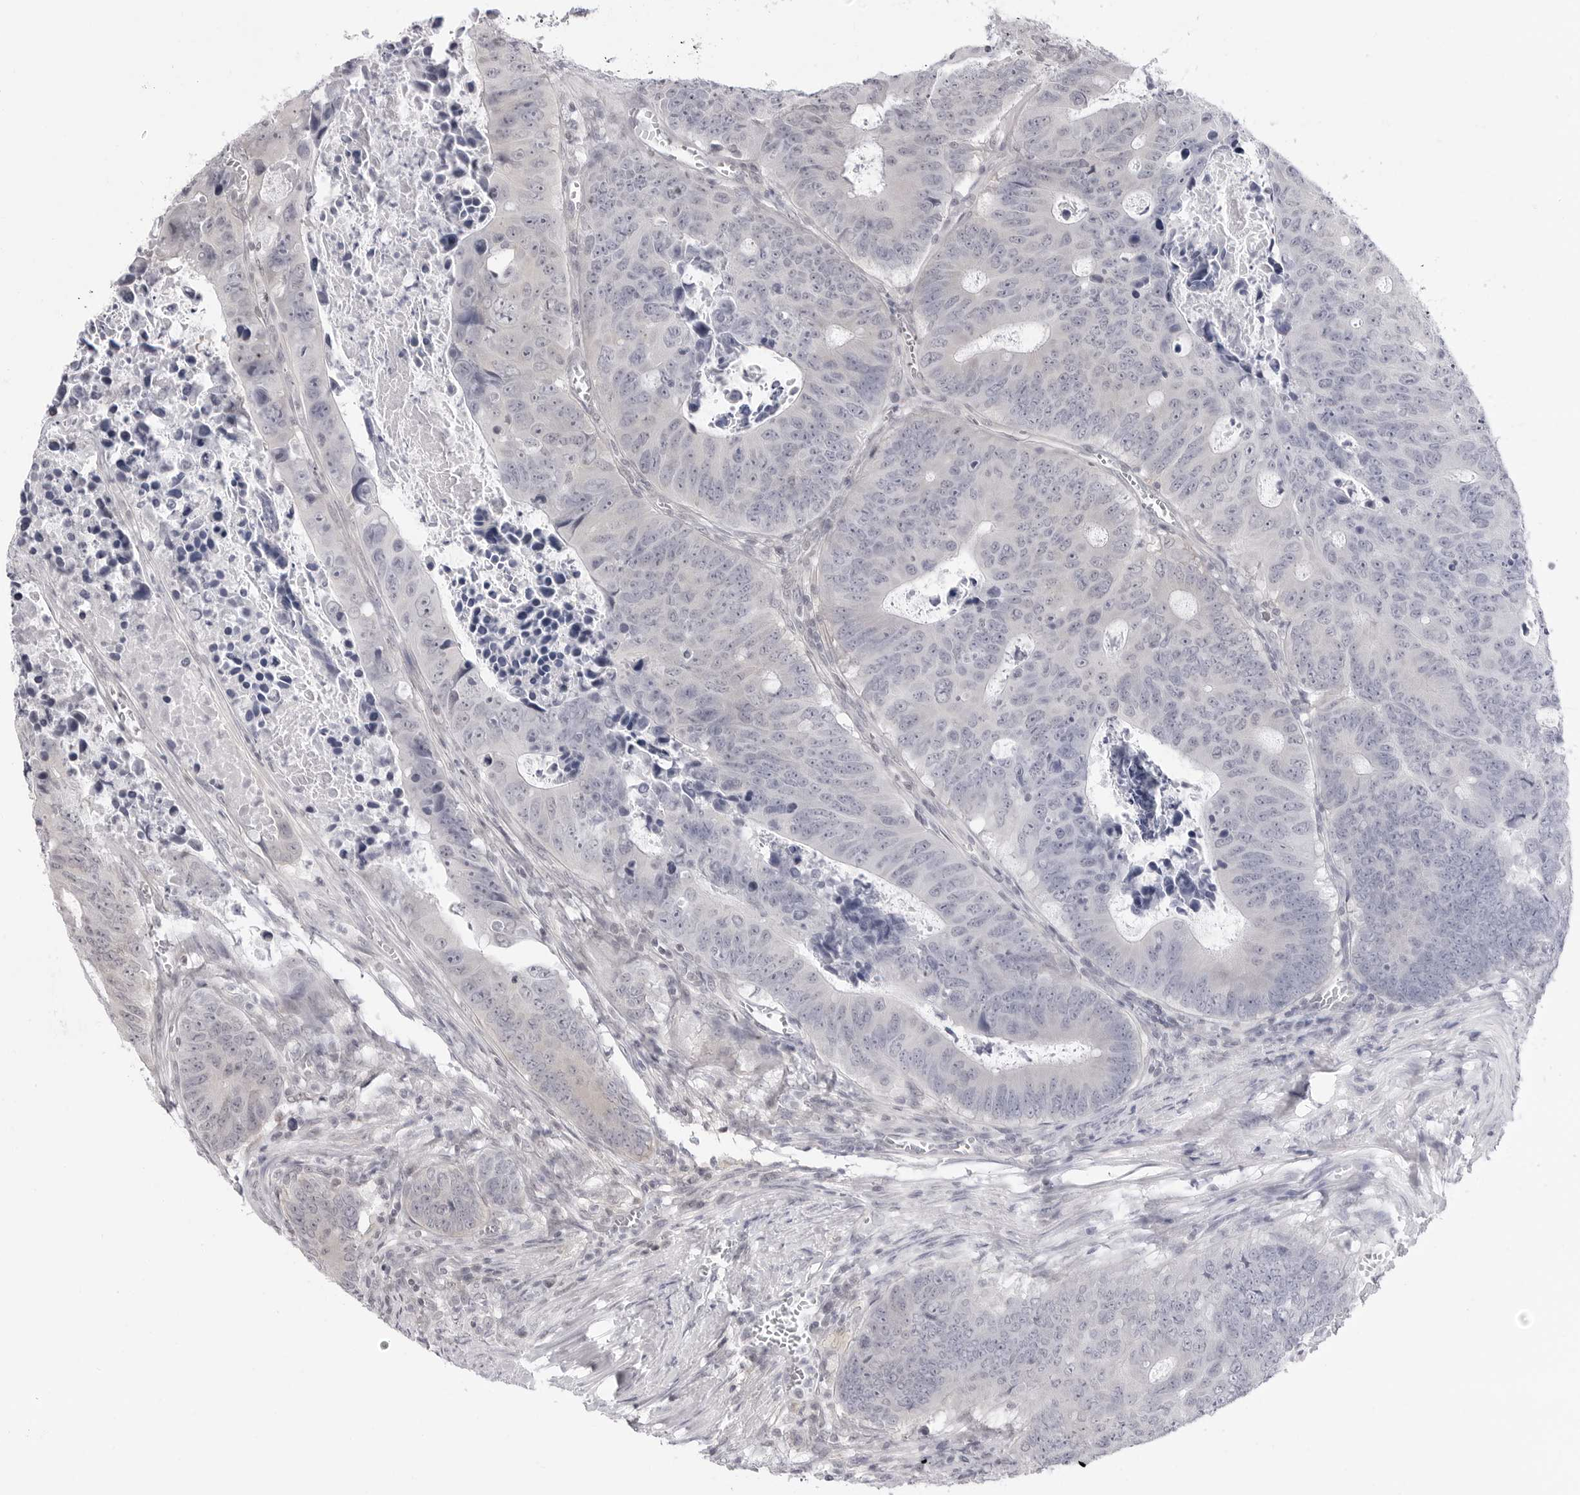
{"staining": {"intensity": "negative", "quantity": "none", "location": "none"}, "tissue": "colorectal cancer", "cell_type": "Tumor cells", "image_type": "cancer", "snomed": [{"axis": "morphology", "description": "Adenocarcinoma, NOS"}, {"axis": "topography", "description": "Colon"}], "caption": "High magnification brightfield microscopy of colorectal cancer stained with DAB (3,3'-diaminobenzidine) (brown) and counterstained with hematoxylin (blue): tumor cells show no significant expression.", "gene": "PPP2R5C", "patient": {"sex": "male", "age": 87}}